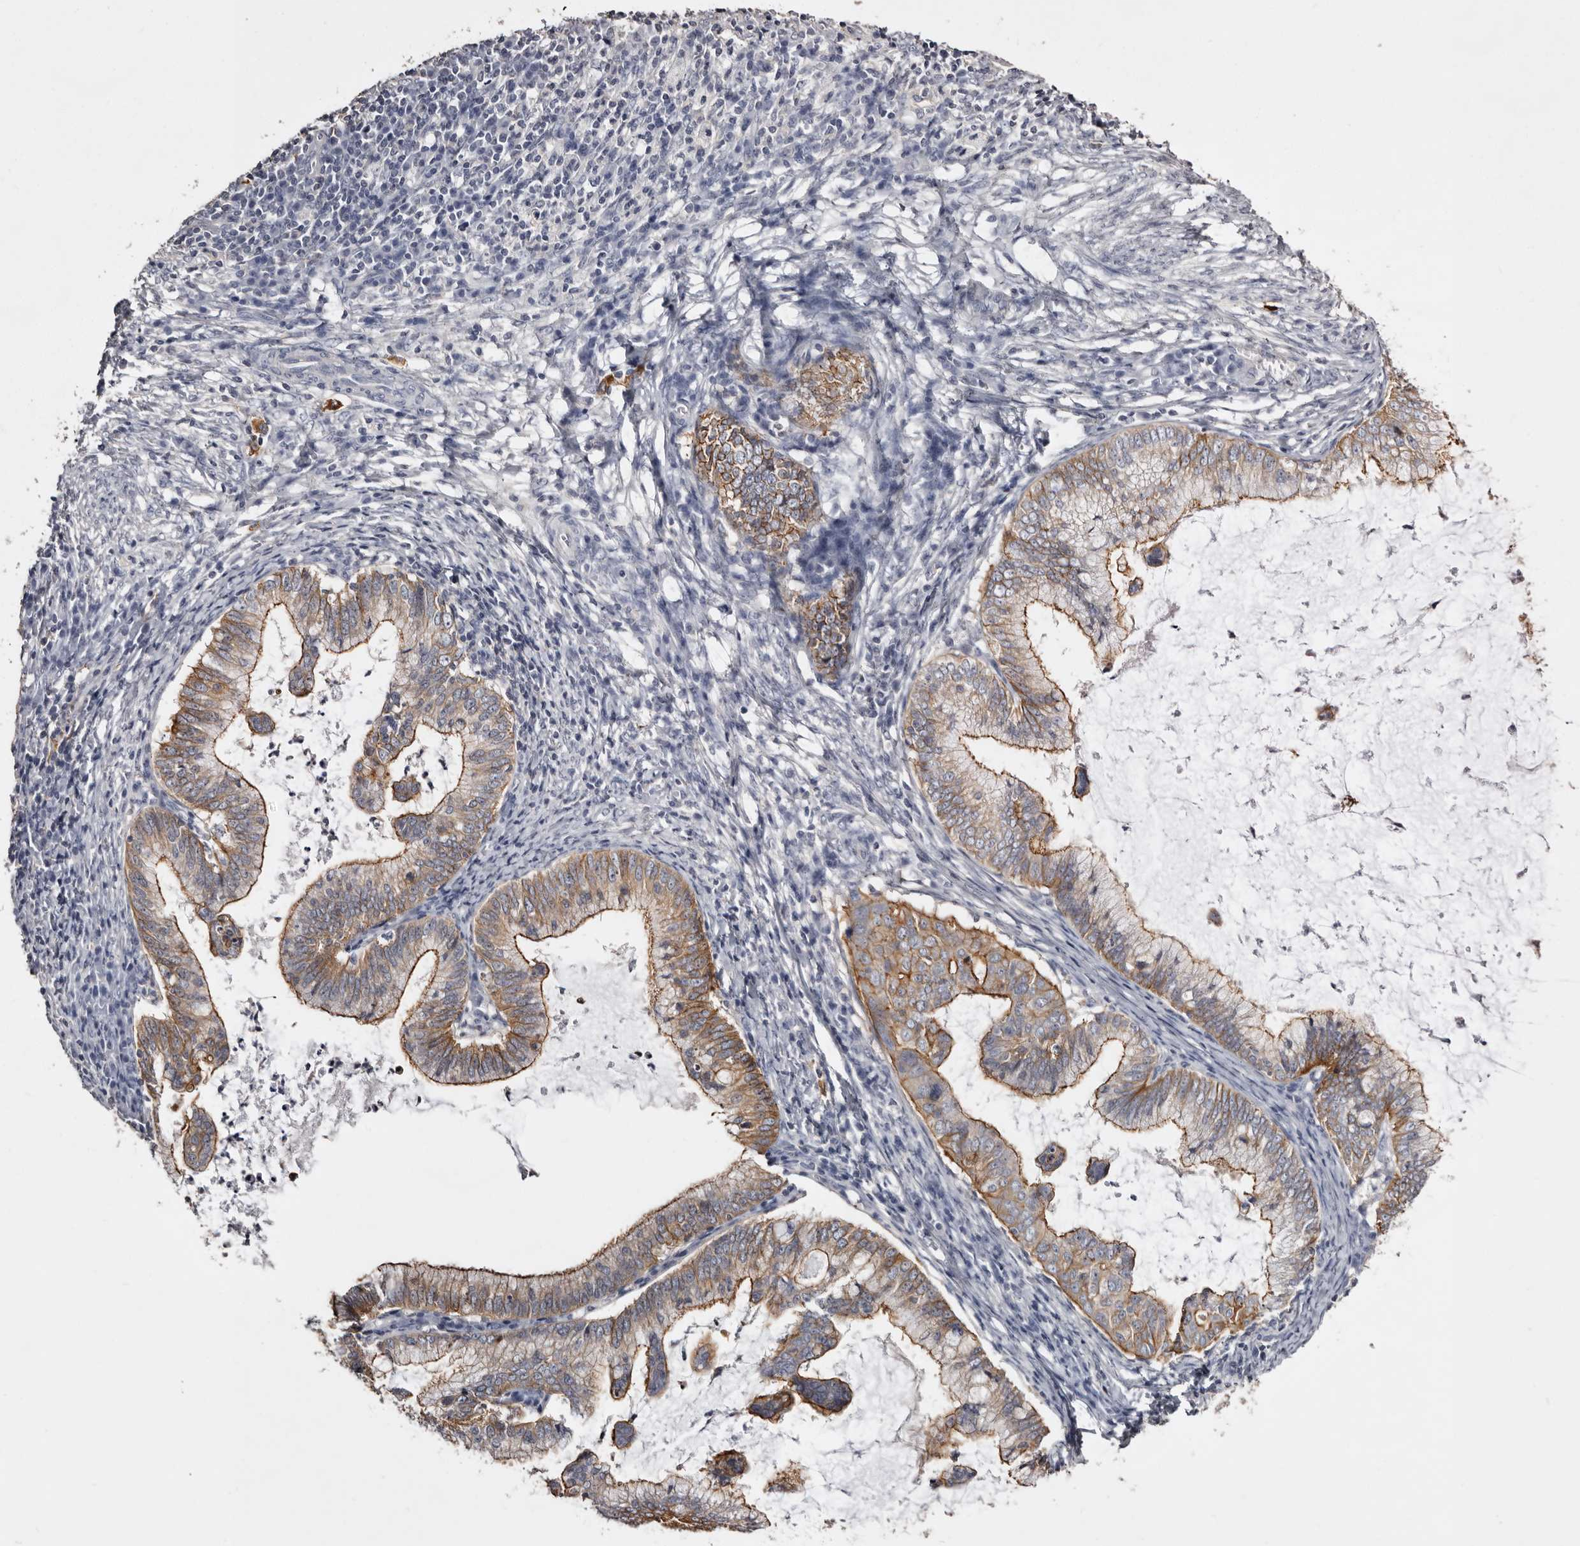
{"staining": {"intensity": "moderate", "quantity": ">75%", "location": "cytoplasmic/membranous"}, "tissue": "cervical cancer", "cell_type": "Tumor cells", "image_type": "cancer", "snomed": [{"axis": "morphology", "description": "Adenocarcinoma, NOS"}, {"axis": "topography", "description": "Cervix"}], "caption": "The image reveals a brown stain indicating the presence of a protein in the cytoplasmic/membranous of tumor cells in cervical cancer.", "gene": "LAD1", "patient": {"sex": "female", "age": 36}}